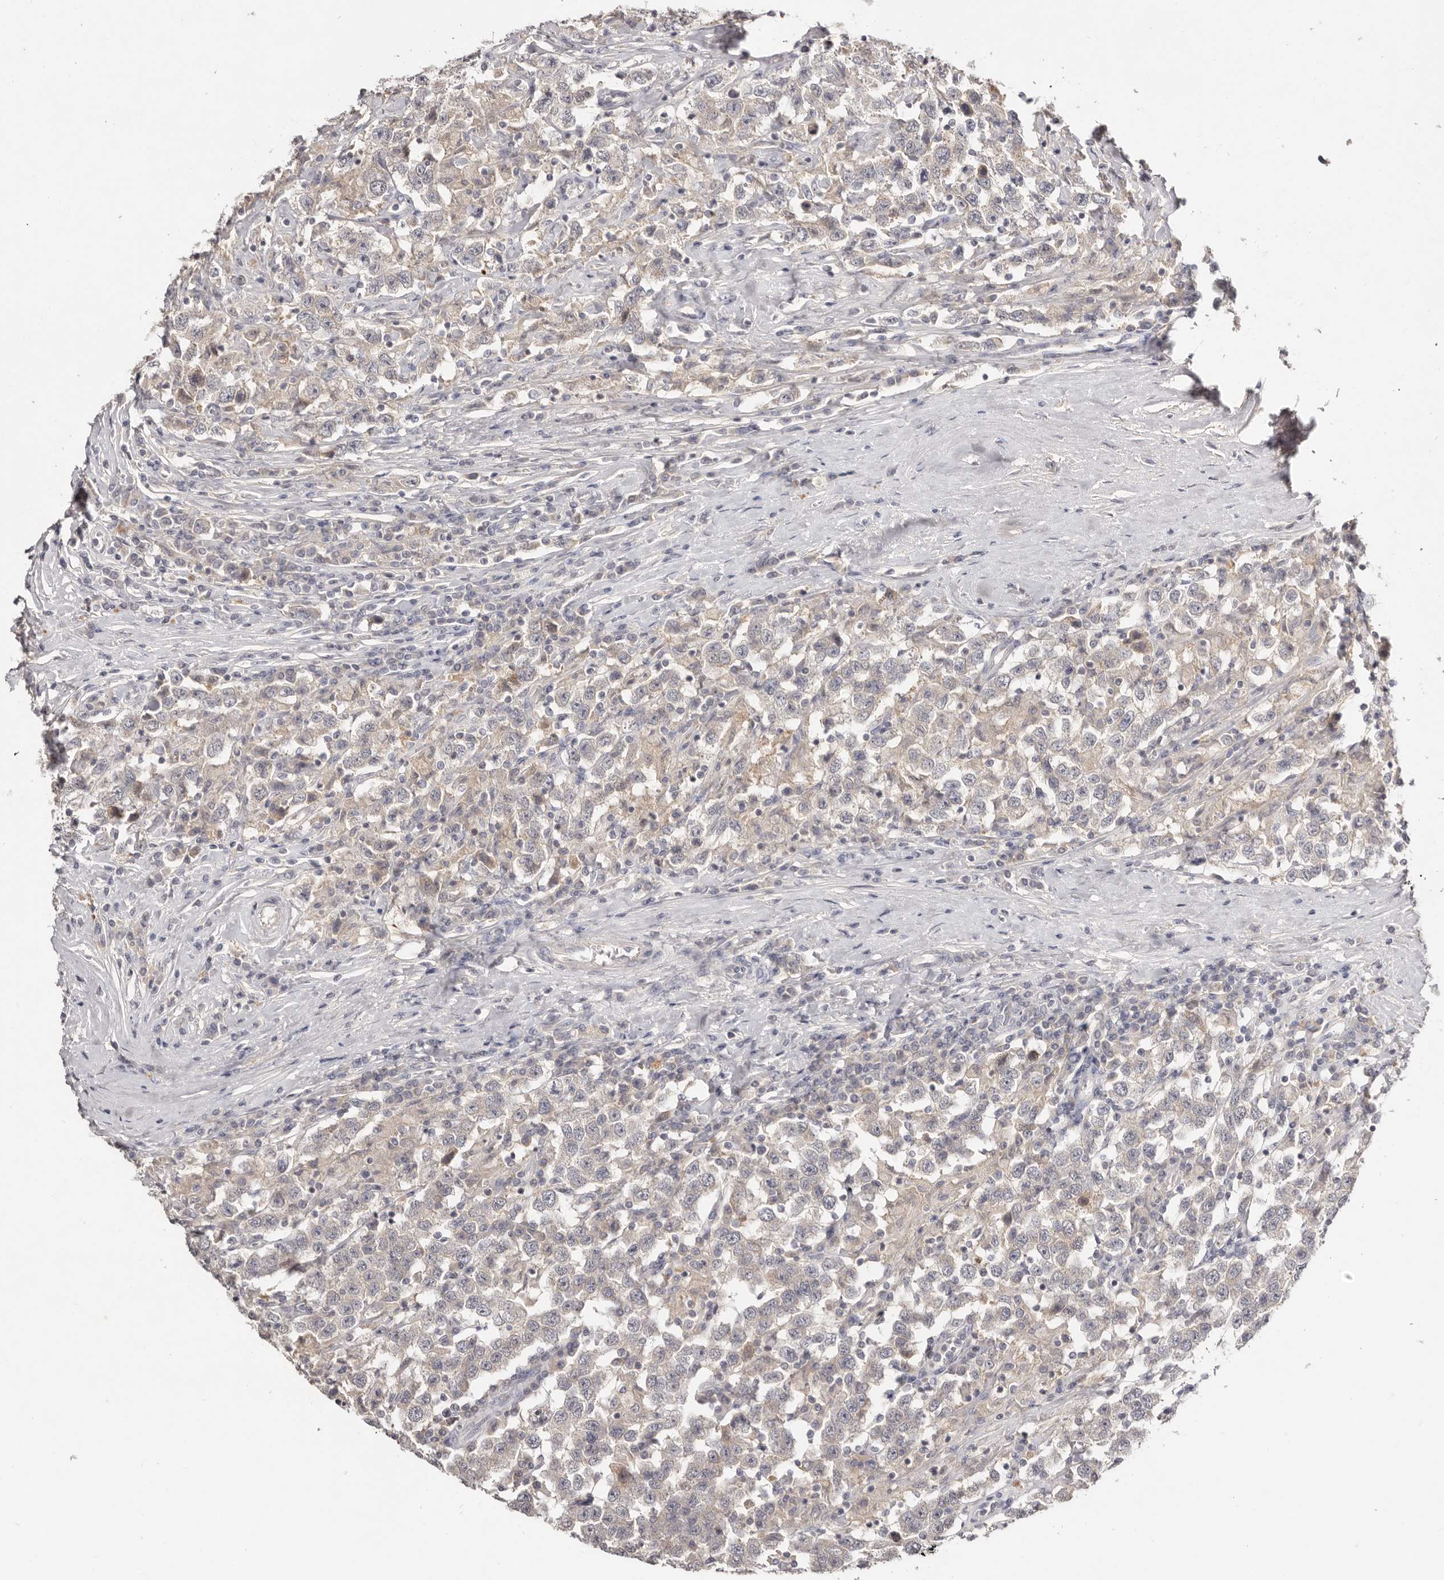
{"staining": {"intensity": "negative", "quantity": "none", "location": "none"}, "tissue": "testis cancer", "cell_type": "Tumor cells", "image_type": "cancer", "snomed": [{"axis": "morphology", "description": "Seminoma, NOS"}, {"axis": "topography", "description": "Testis"}], "caption": "The histopathology image exhibits no staining of tumor cells in seminoma (testis).", "gene": "SCUBE2", "patient": {"sex": "male", "age": 41}}